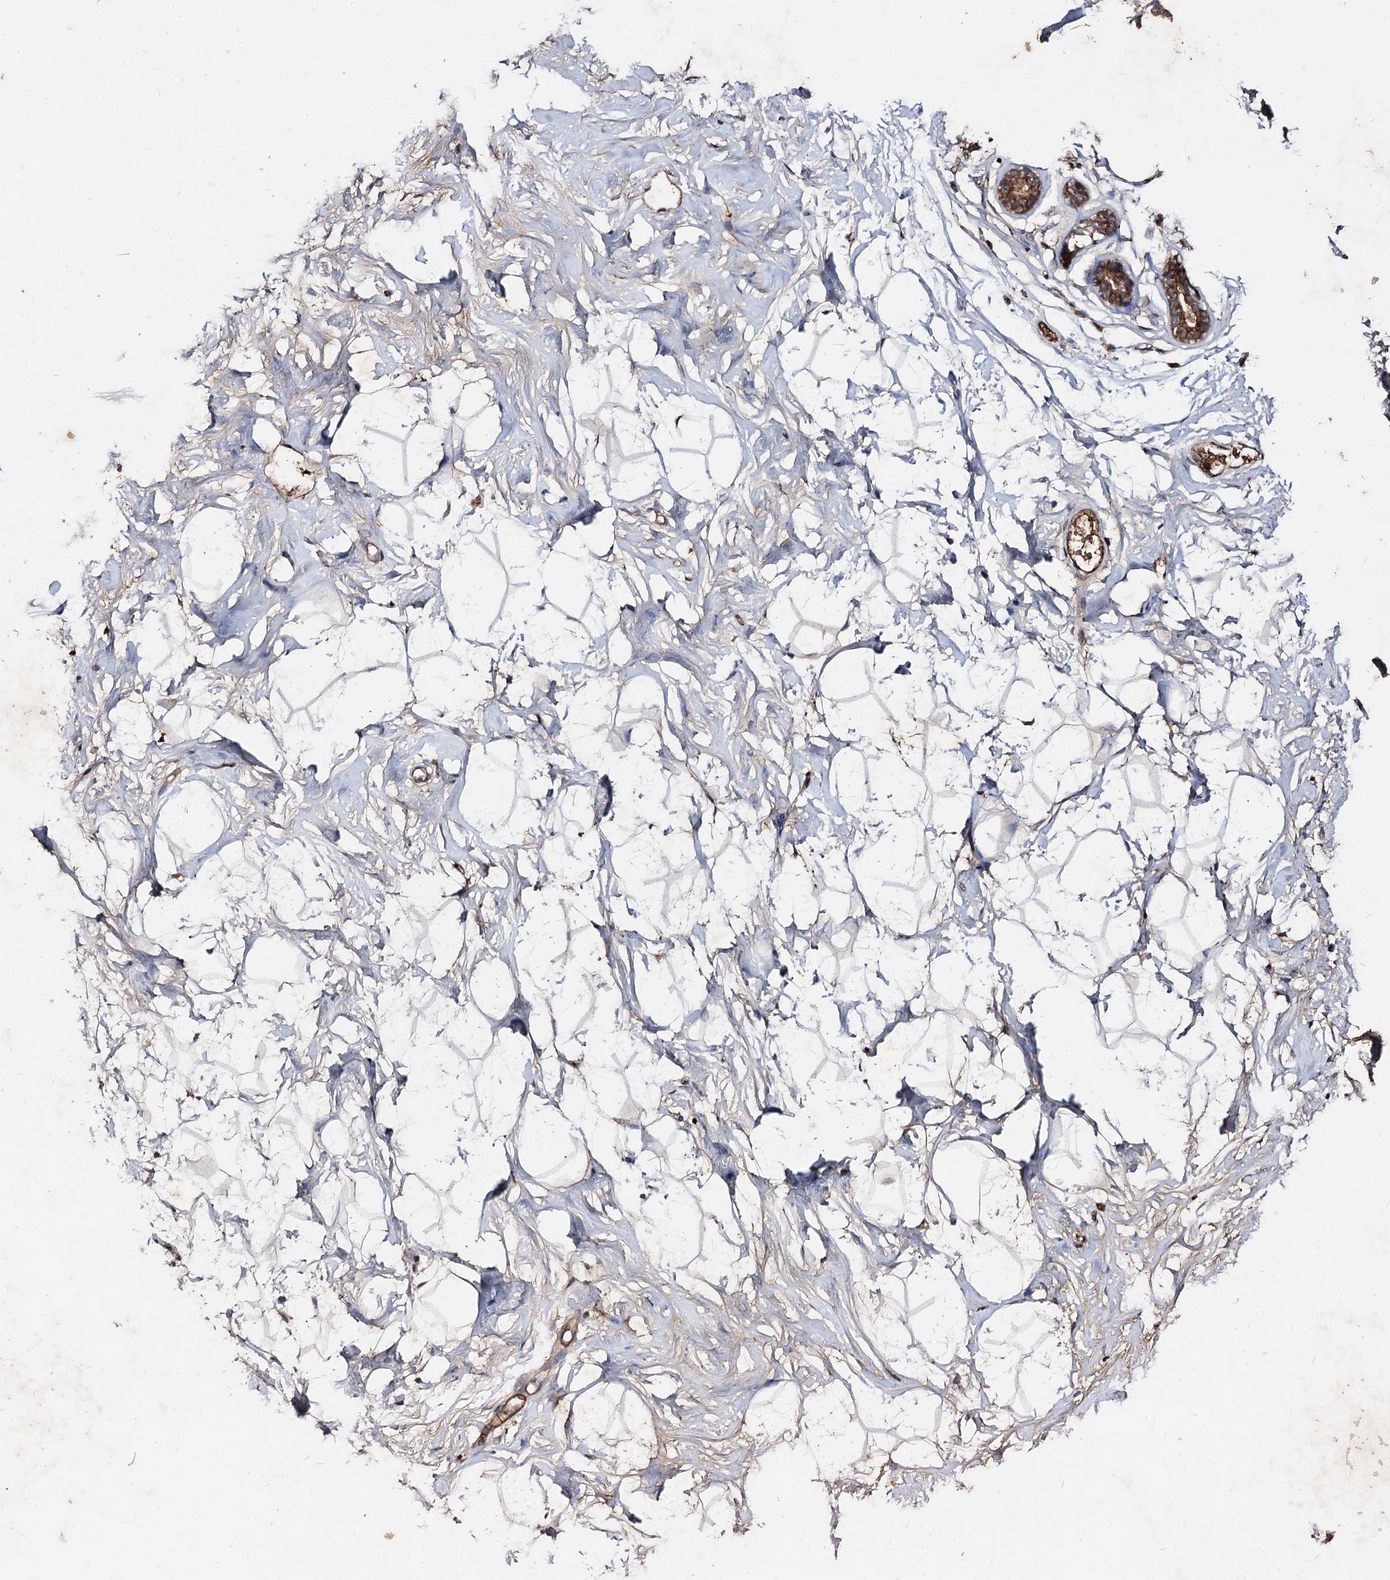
{"staining": {"intensity": "weak", "quantity": "<25%", "location": "cytoplasmic/membranous"}, "tissue": "breast", "cell_type": "Adipocytes", "image_type": "normal", "snomed": [{"axis": "morphology", "description": "Normal tissue, NOS"}, {"axis": "morphology", "description": "Adenoma, NOS"}, {"axis": "topography", "description": "Breast"}], "caption": "Immunohistochemical staining of benign human breast demonstrates no significant positivity in adipocytes.", "gene": "ARFIP2", "patient": {"sex": "female", "age": 23}}